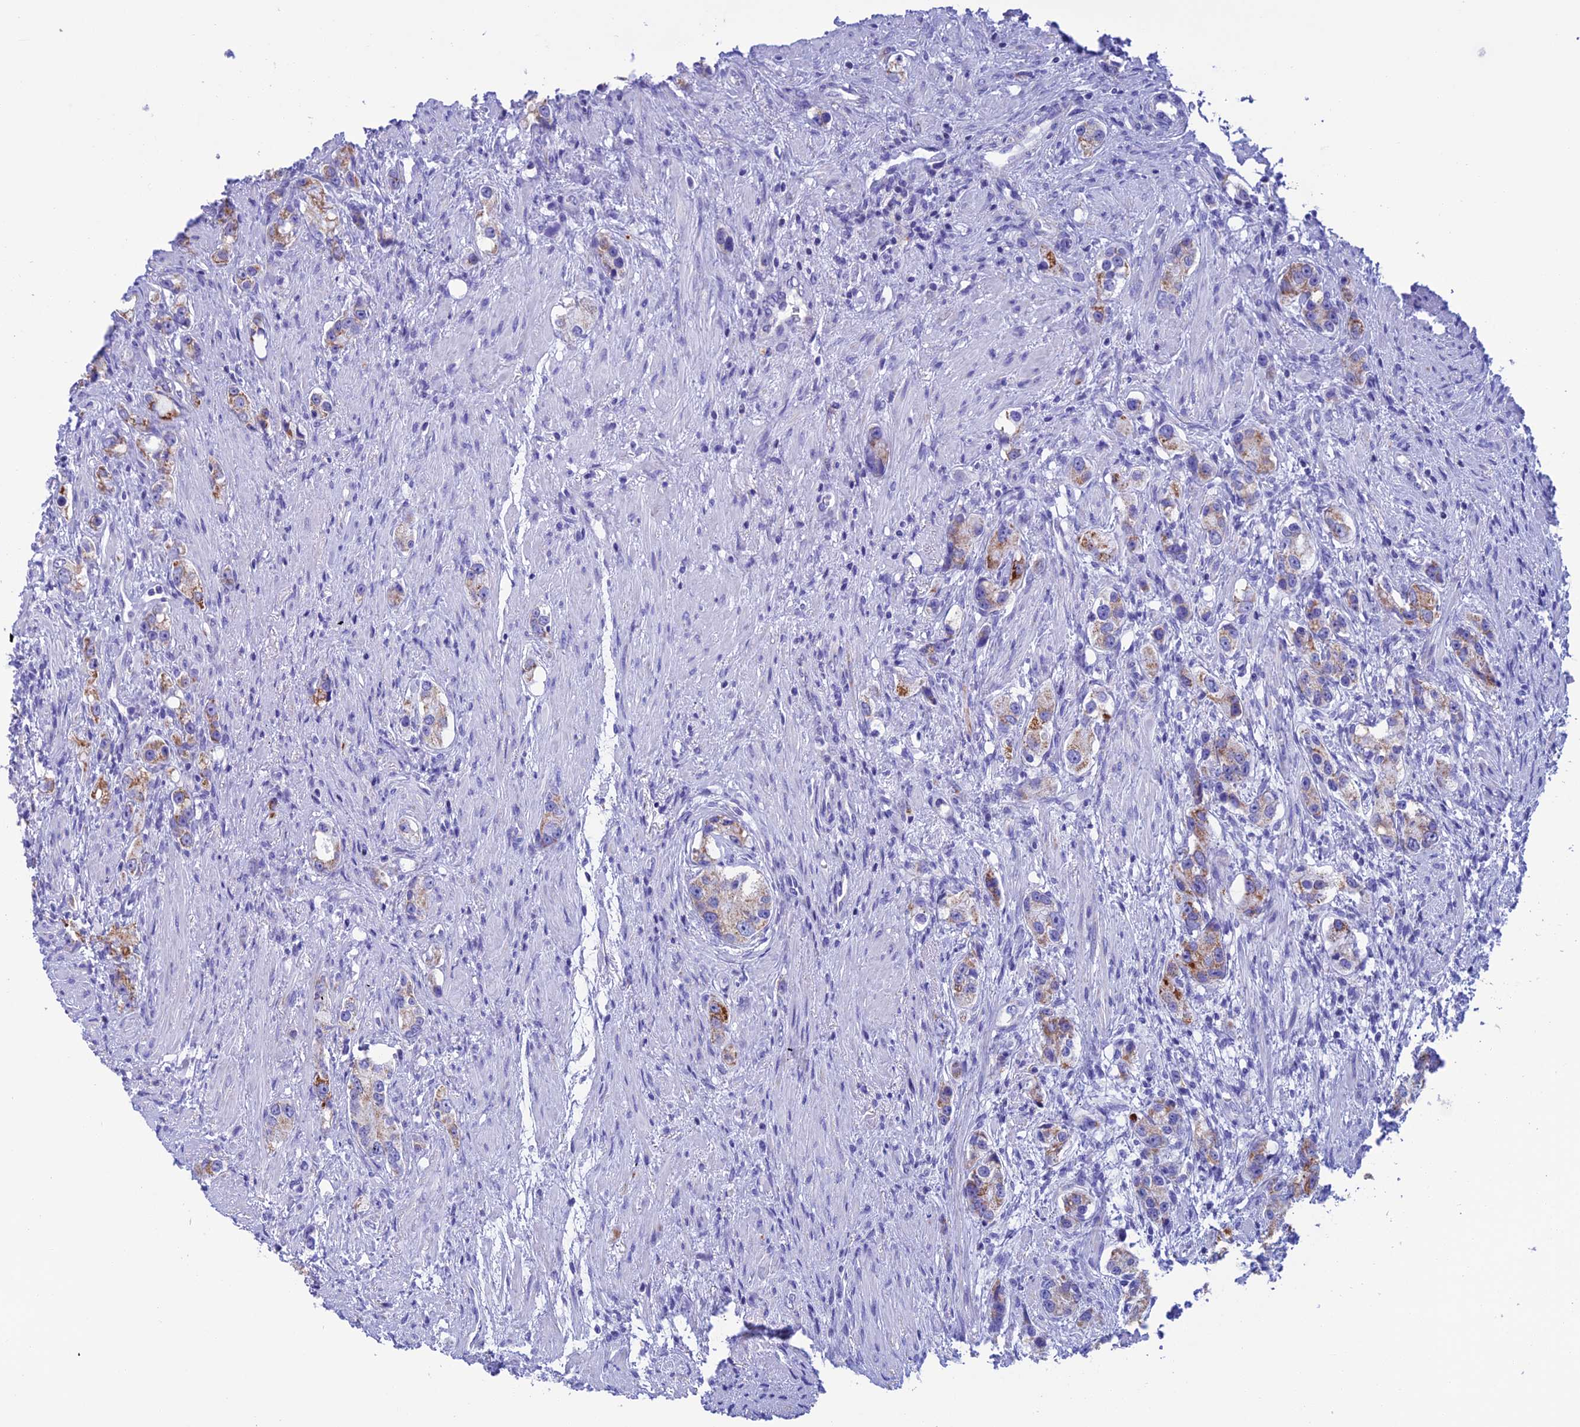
{"staining": {"intensity": "moderate", "quantity": "25%-75%", "location": "cytoplasmic/membranous"}, "tissue": "prostate cancer", "cell_type": "Tumor cells", "image_type": "cancer", "snomed": [{"axis": "morphology", "description": "Adenocarcinoma, High grade"}, {"axis": "topography", "description": "Prostate"}], "caption": "The photomicrograph demonstrates a brown stain indicating the presence of a protein in the cytoplasmic/membranous of tumor cells in prostate cancer.", "gene": "NXPE4", "patient": {"sex": "male", "age": 63}}